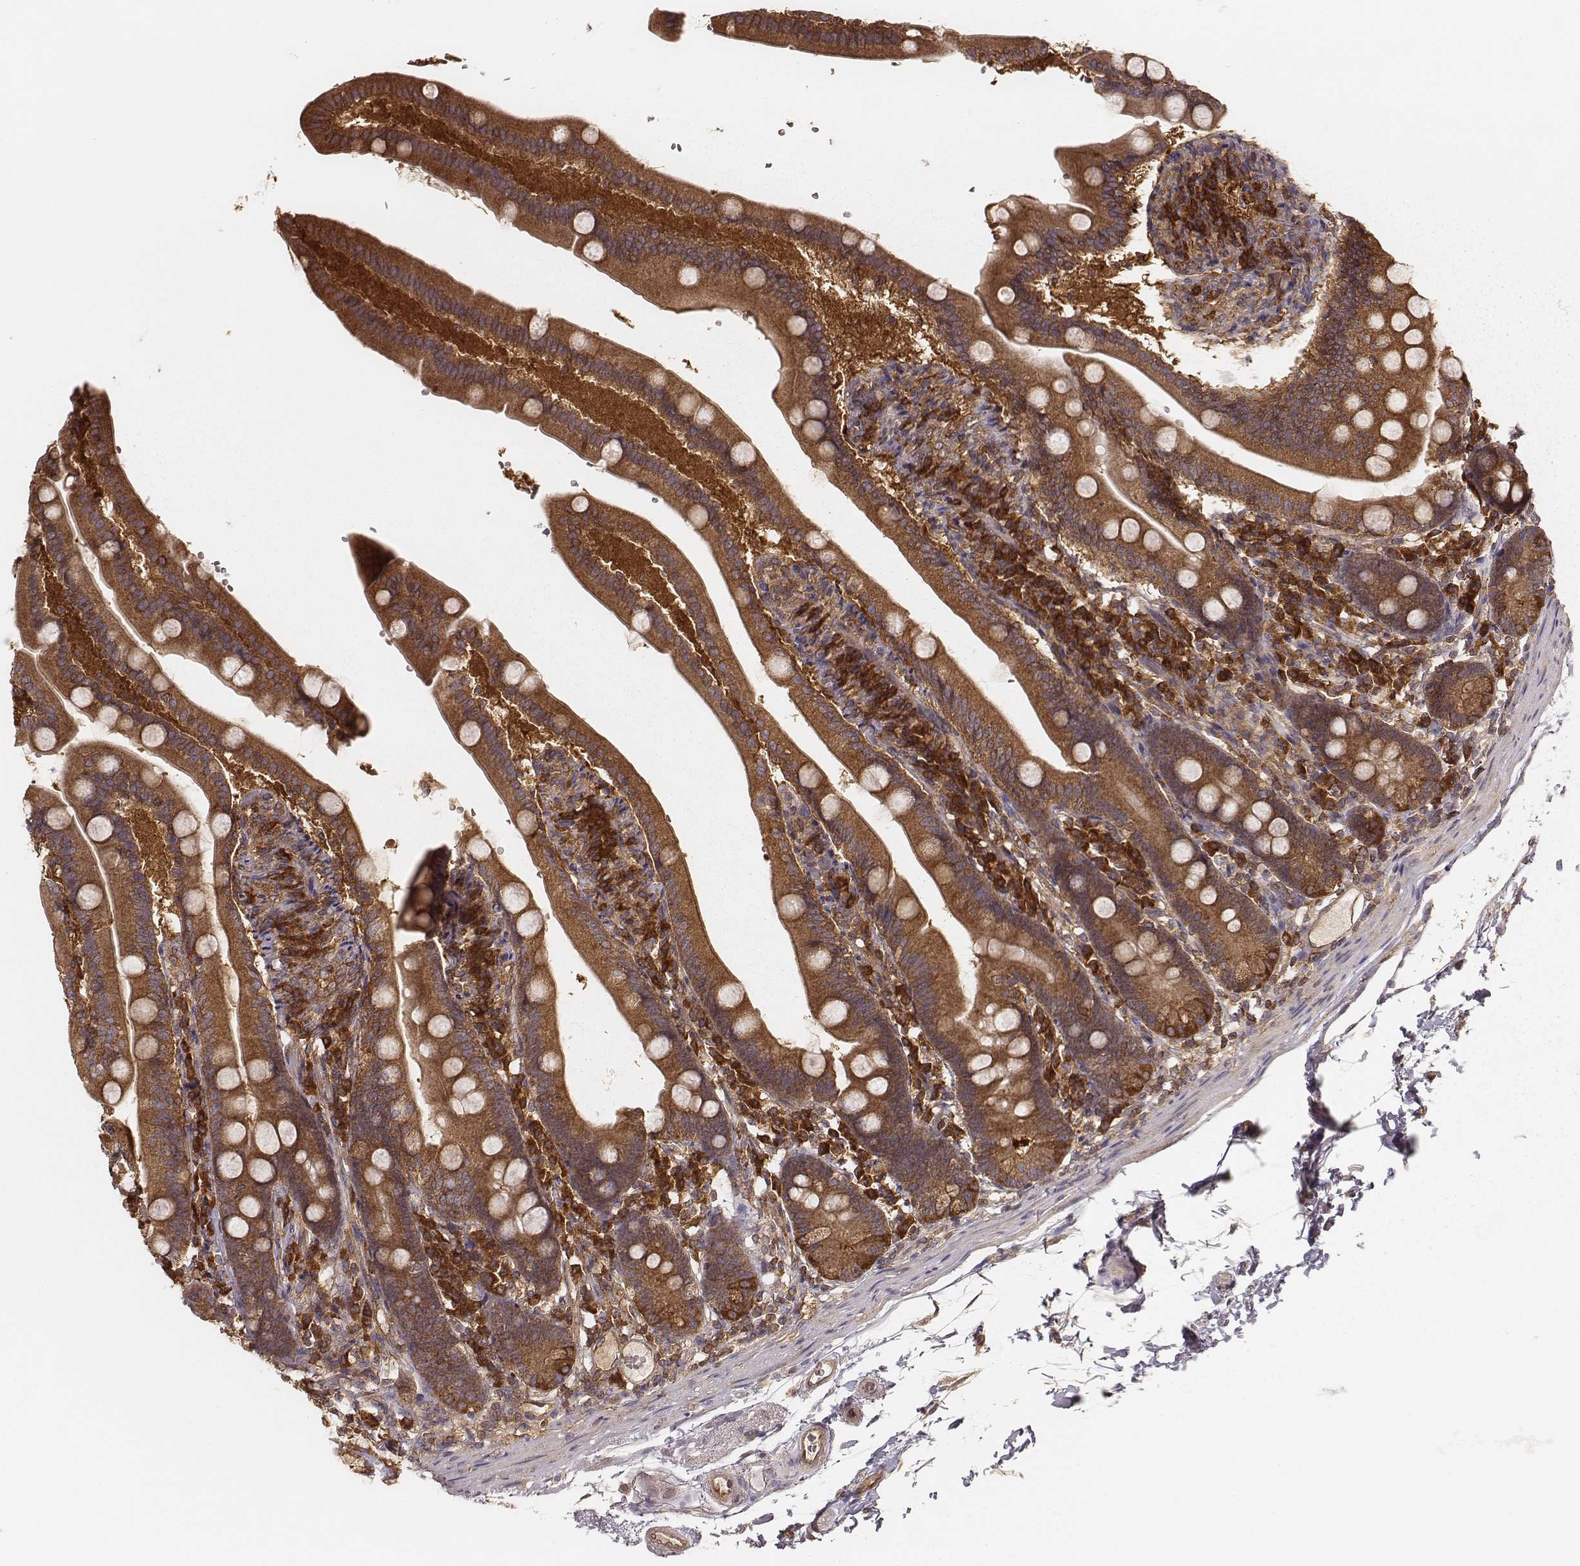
{"staining": {"intensity": "strong", "quantity": ">75%", "location": "cytoplasmic/membranous"}, "tissue": "duodenum", "cell_type": "Glandular cells", "image_type": "normal", "snomed": [{"axis": "morphology", "description": "Normal tissue, NOS"}, {"axis": "topography", "description": "Duodenum"}], "caption": "This is an image of immunohistochemistry (IHC) staining of unremarkable duodenum, which shows strong staining in the cytoplasmic/membranous of glandular cells.", "gene": "CARS1", "patient": {"sex": "female", "age": 67}}